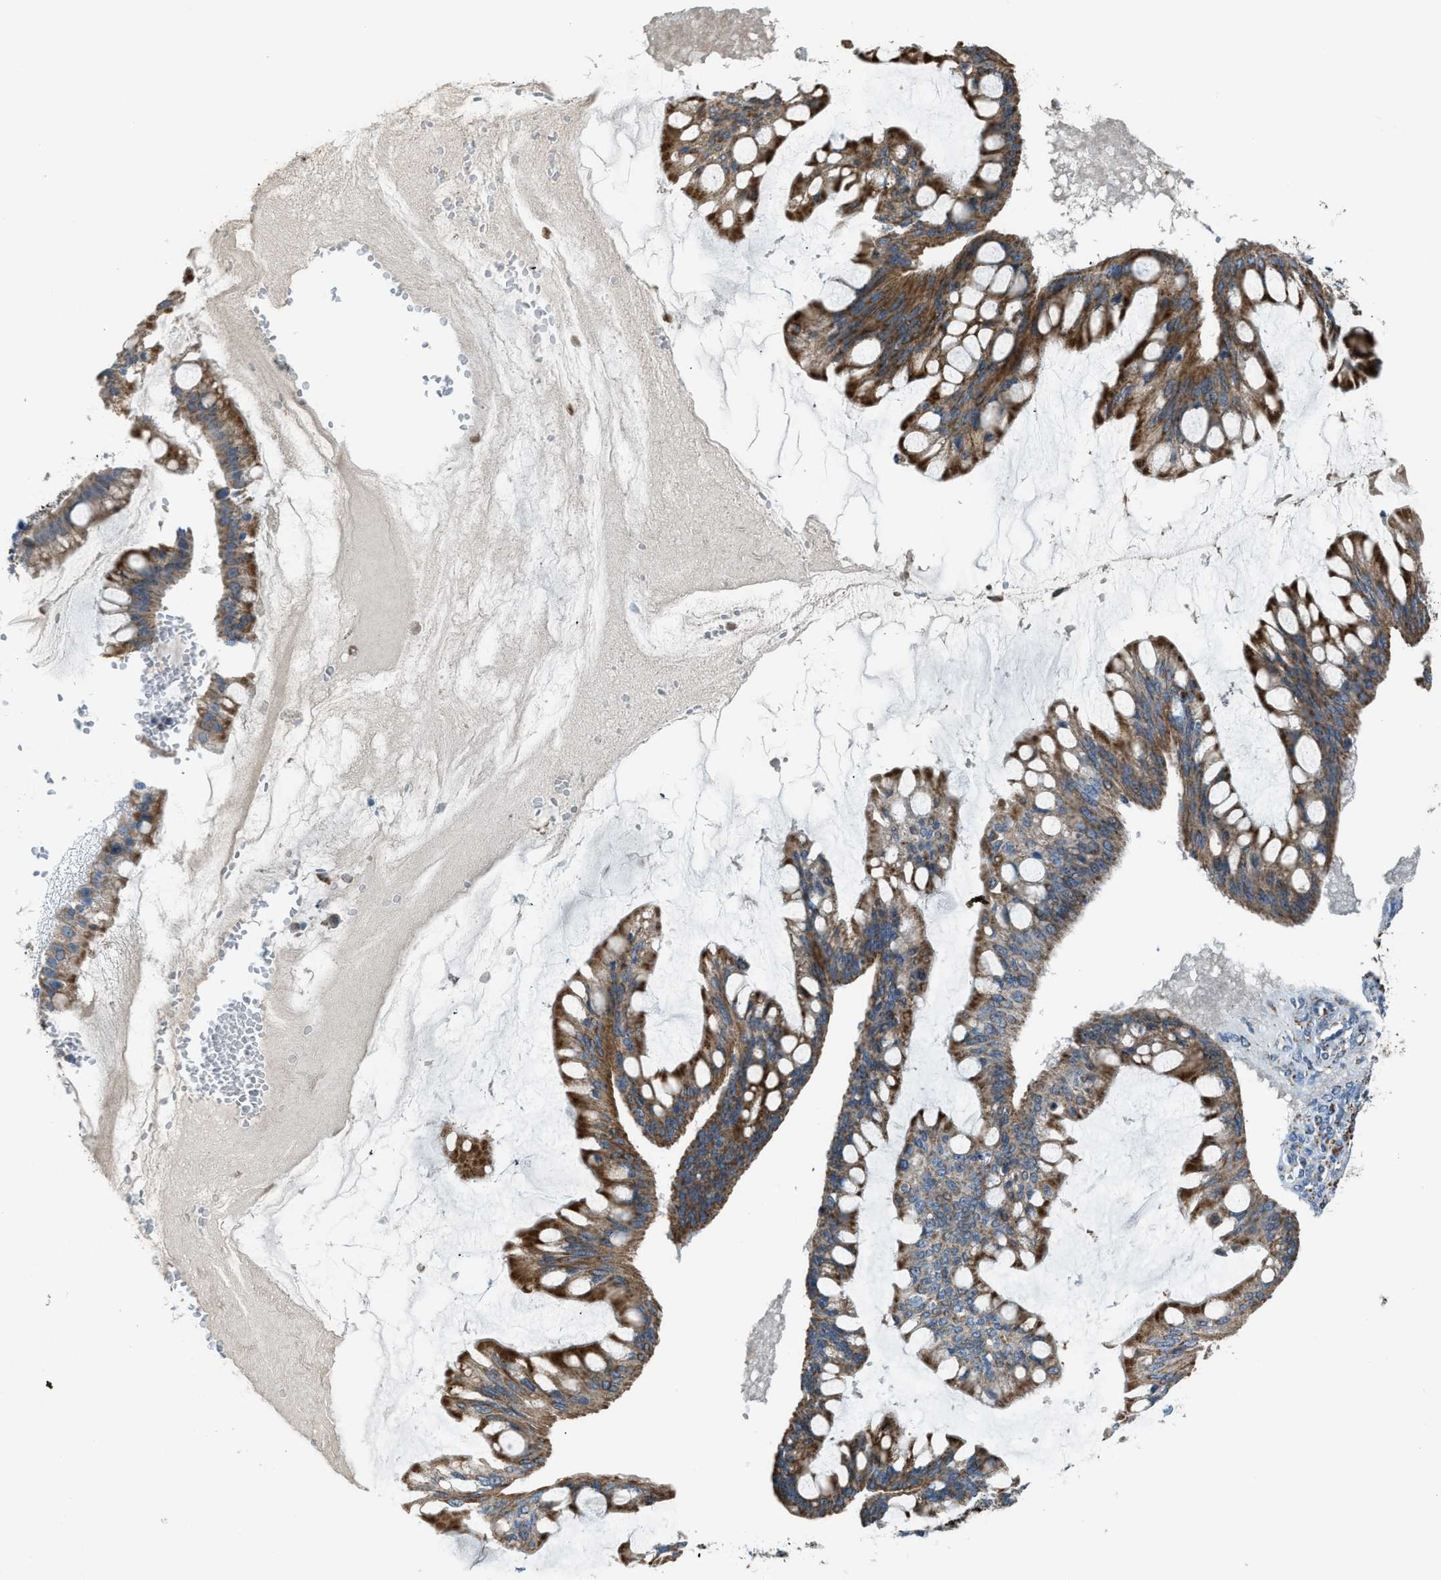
{"staining": {"intensity": "moderate", "quantity": ">75%", "location": "cytoplasmic/membranous"}, "tissue": "ovarian cancer", "cell_type": "Tumor cells", "image_type": "cancer", "snomed": [{"axis": "morphology", "description": "Cystadenocarcinoma, mucinous, NOS"}, {"axis": "topography", "description": "Ovary"}], "caption": "This is an image of immunohistochemistry (IHC) staining of mucinous cystadenocarcinoma (ovarian), which shows moderate staining in the cytoplasmic/membranous of tumor cells.", "gene": "SMIM20", "patient": {"sex": "female", "age": 73}}